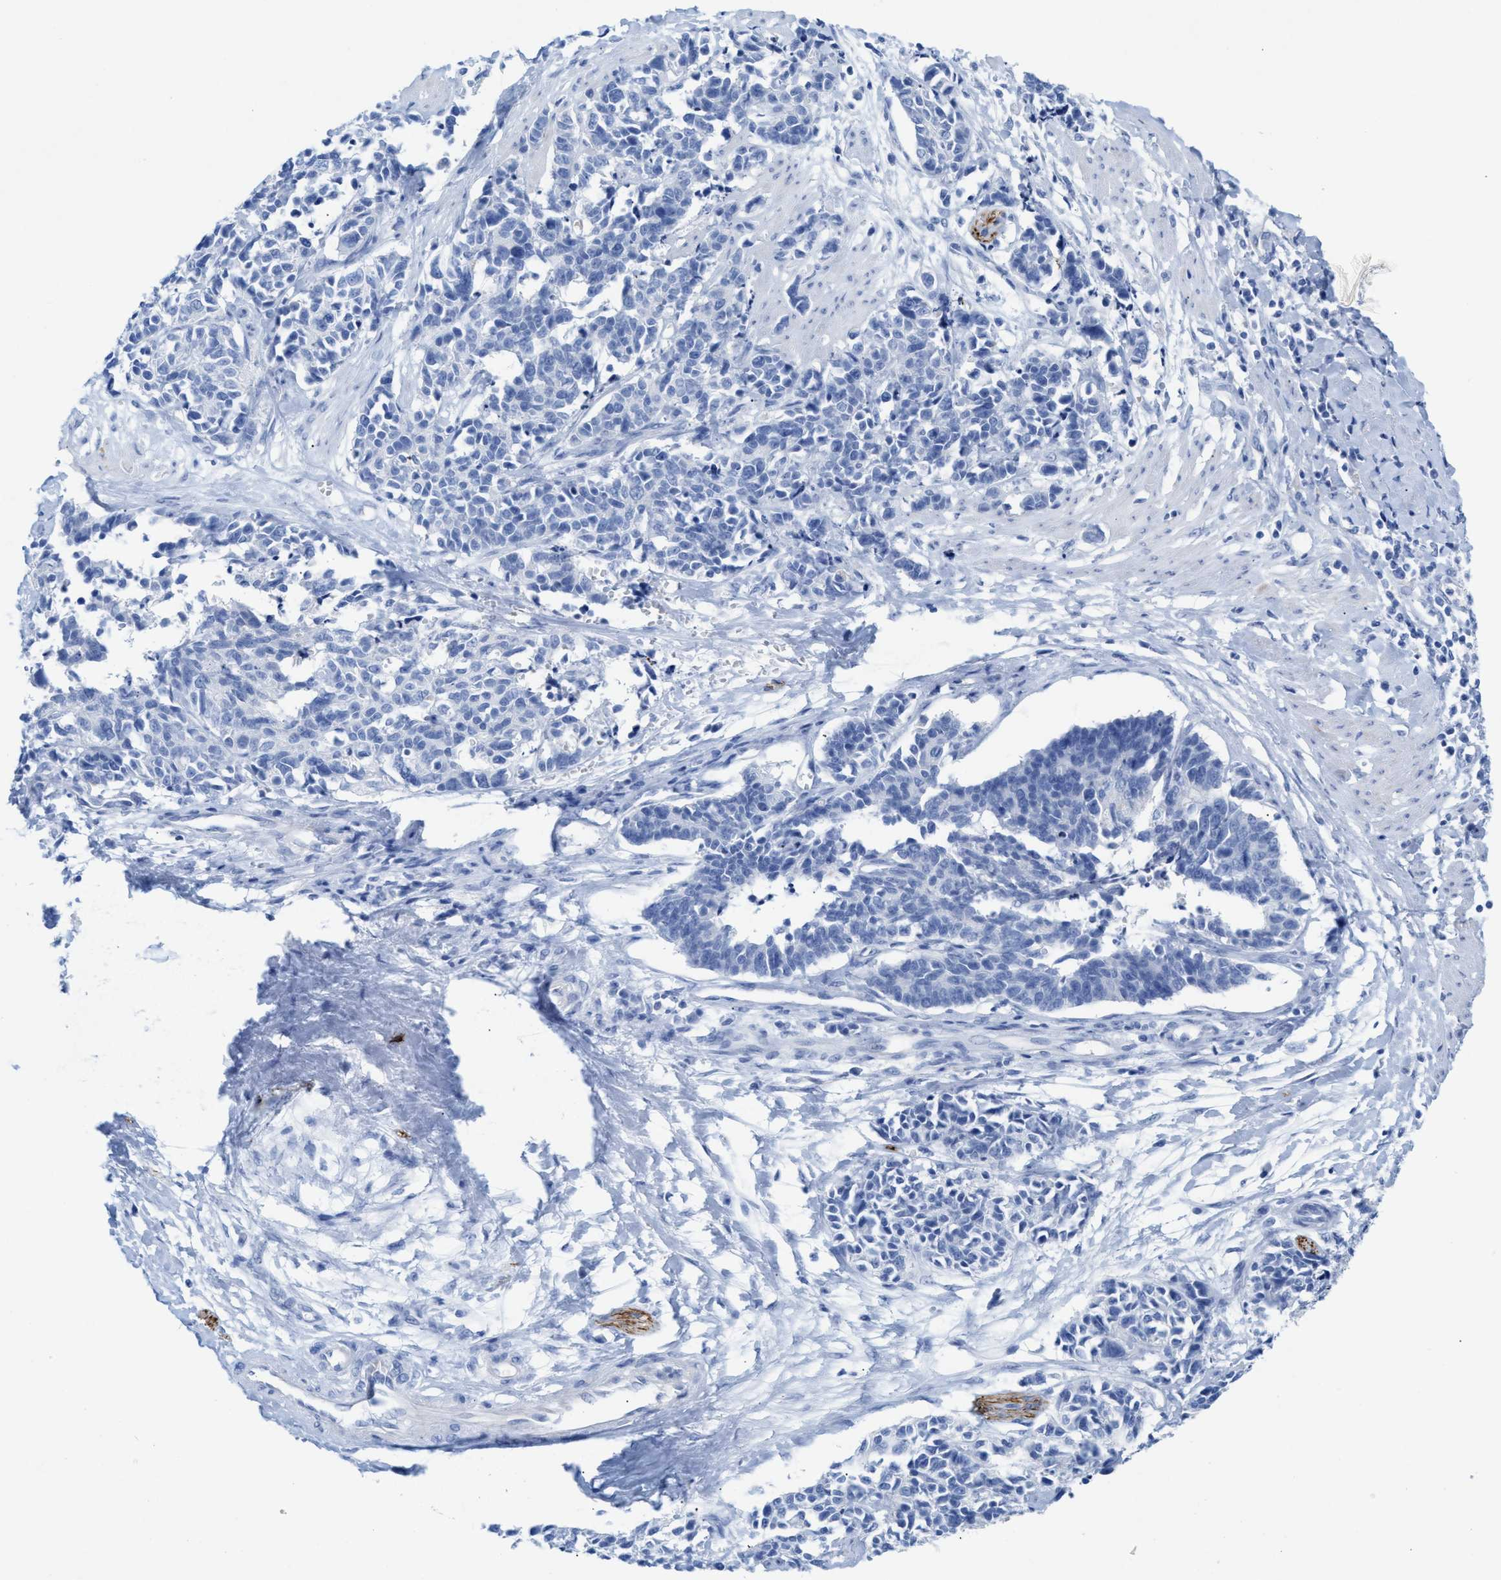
{"staining": {"intensity": "negative", "quantity": "none", "location": "none"}, "tissue": "cervical cancer", "cell_type": "Tumor cells", "image_type": "cancer", "snomed": [{"axis": "morphology", "description": "Squamous cell carcinoma, NOS"}, {"axis": "topography", "description": "Cervix"}], "caption": "High magnification brightfield microscopy of squamous cell carcinoma (cervical) stained with DAB (3,3'-diaminobenzidine) (brown) and counterstained with hematoxylin (blue): tumor cells show no significant positivity.", "gene": "ANKFN1", "patient": {"sex": "female", "age": 35}}